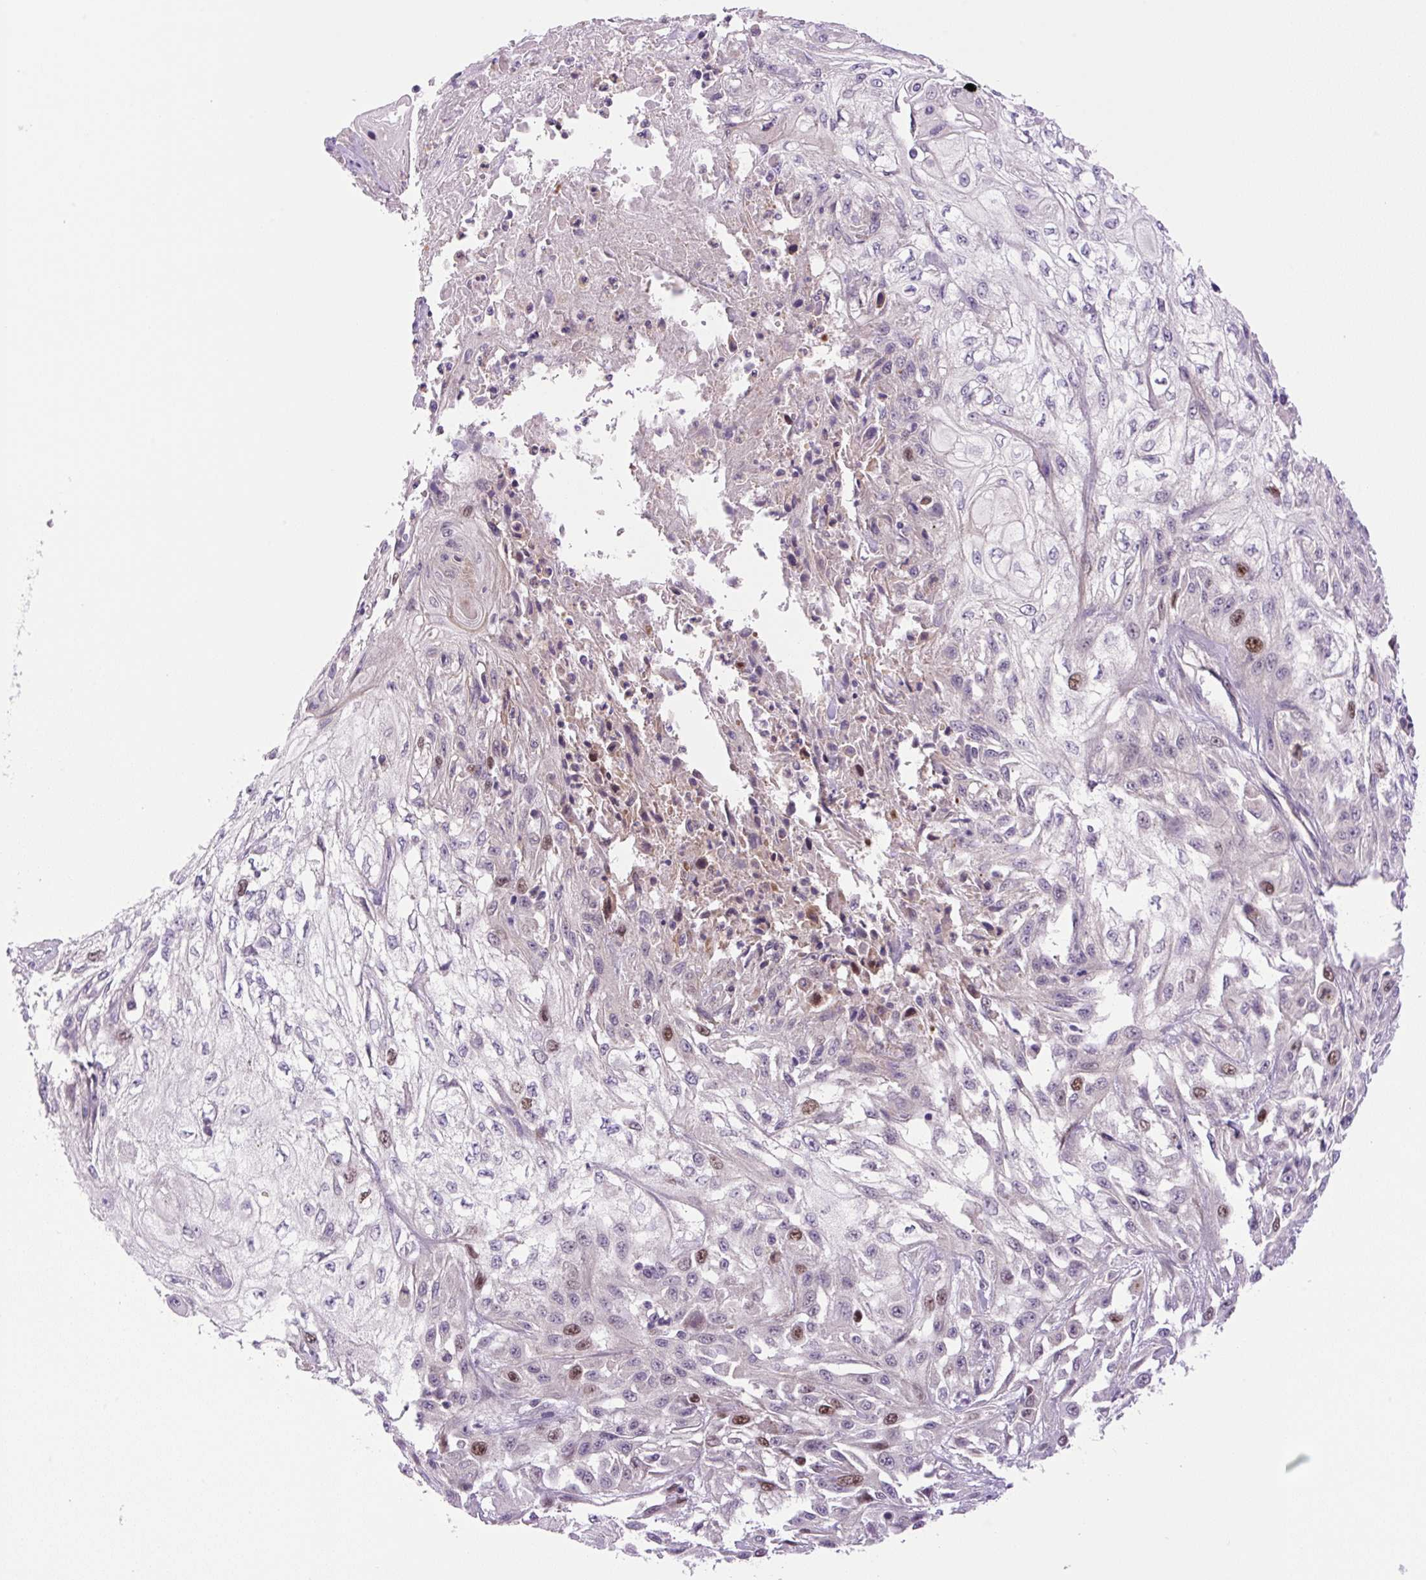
{"staining": {"intensity": "moderate", "quantity": "<25%", "location": "nuclear"}, "tissue": "skin cancer", "cell_type": "Tumor cells", "image_type": "cancer", "snomed": [{"axis": "morphology", "description": "Squamous cell carcinoma, NOS"}, {"axis": "morphology", "description": "Squamous cell carcinoma, metastatic, NOS"}, {"axis": "topography", "description": "Skin"}, {"axis": "topography", "description": "Lymph node"}], "caption": "The image shows a brown stain indicating the presence of a protein in the nuclear of tumor cells in skin cancer (squamous cell carcinoma).", "gene": "KIFC1", "patient": {"sex": "male", "age": 75}}